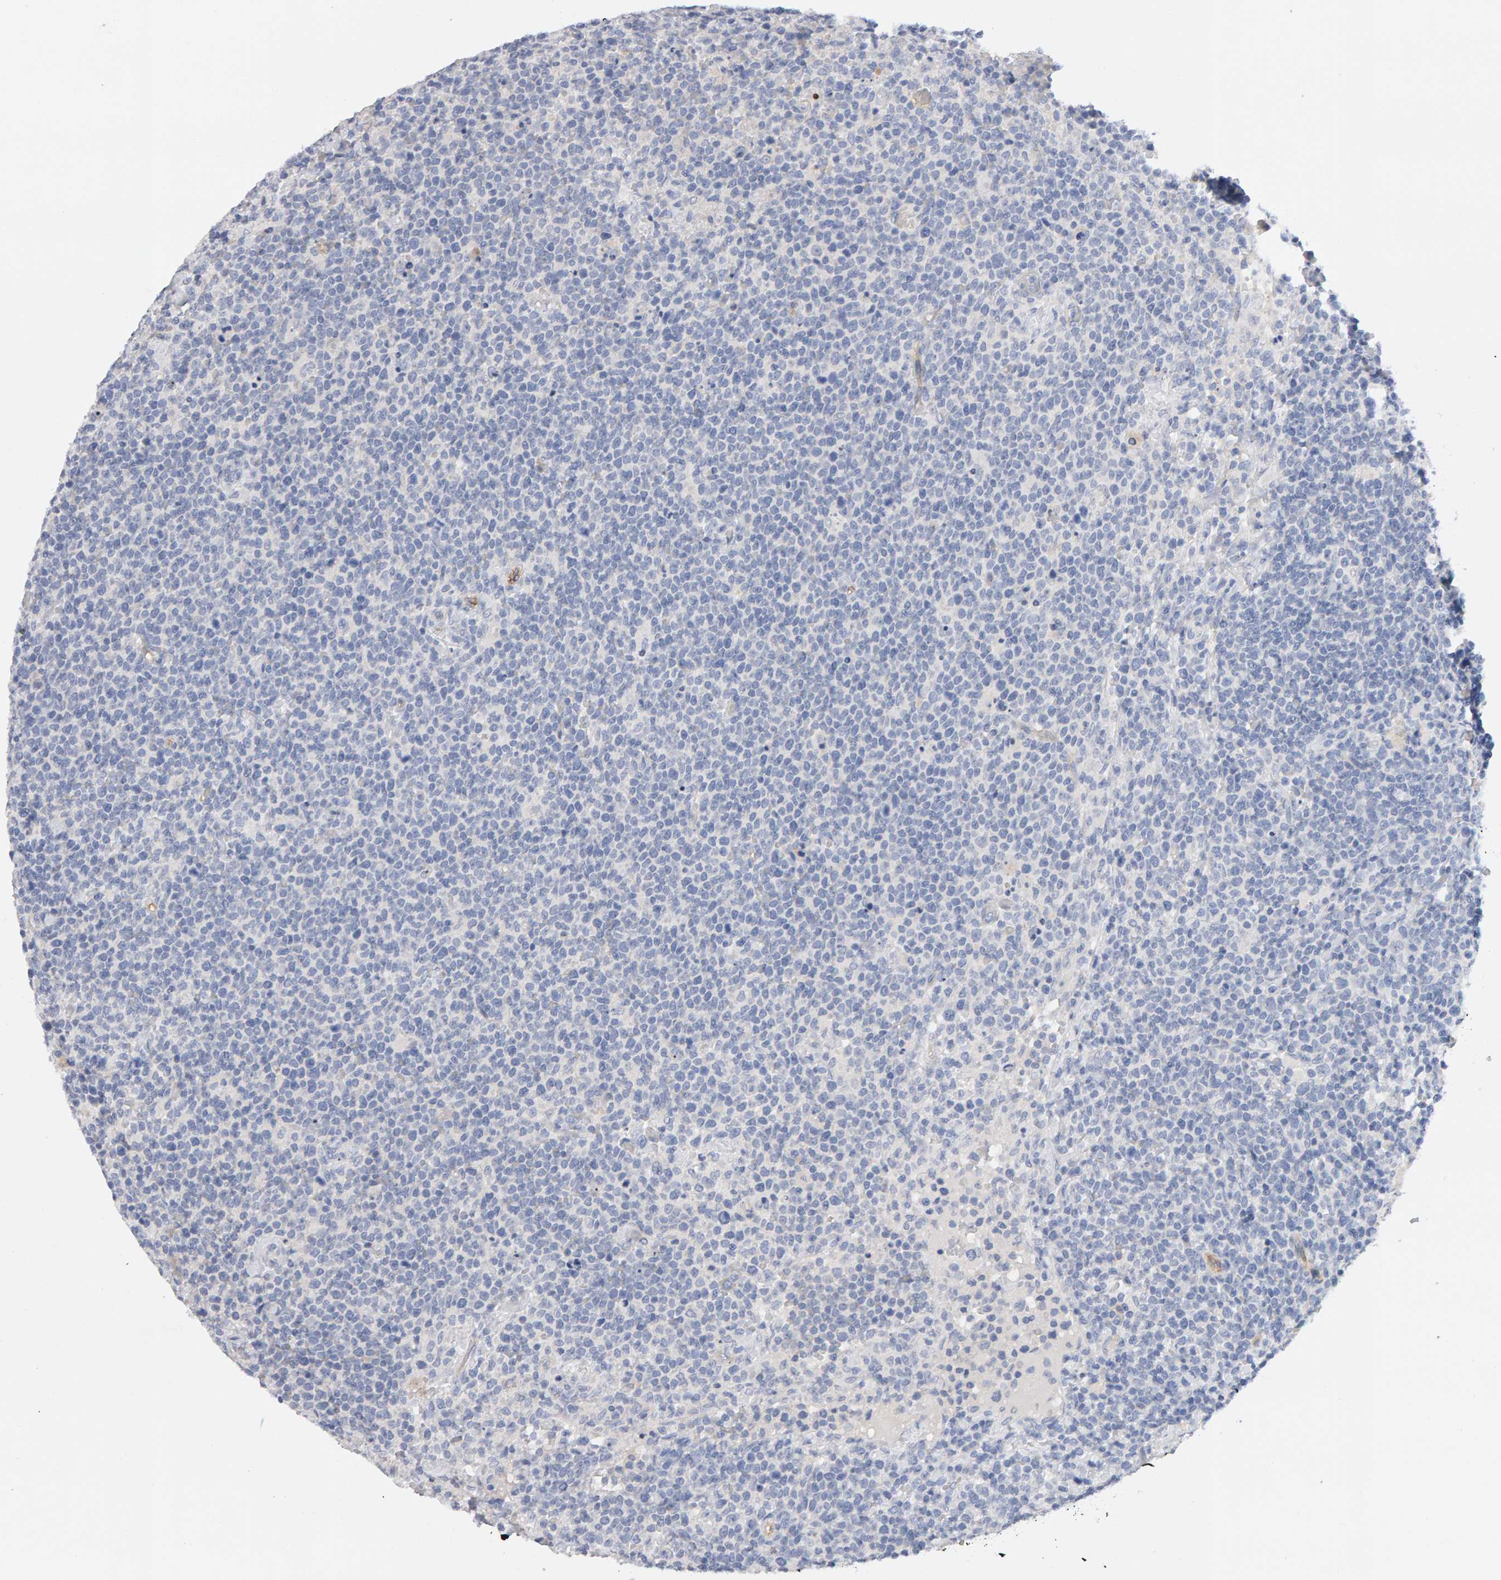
{"staining": {"intensity": "negative", "quantity": "none", "location": "none"}, "tissue": "lymphoma", "cell_type": "Tumor cells", "image_type": "cancer", "snomed": [{"axis": "morphology", "description": "Malignant lymphoma, non-Hodgkin's type, High grade"}, {"axis": "topography", "description": "Lymph node"}], "caption": "This is an immunohistochemistry (IHC) histopathology image of malignant lymphoma, non-Hodgkin's type (high-grade). There is no positivity in tumor cells.", "gene": "METRNL", "patient": {"sex": "male", "age": 61}}